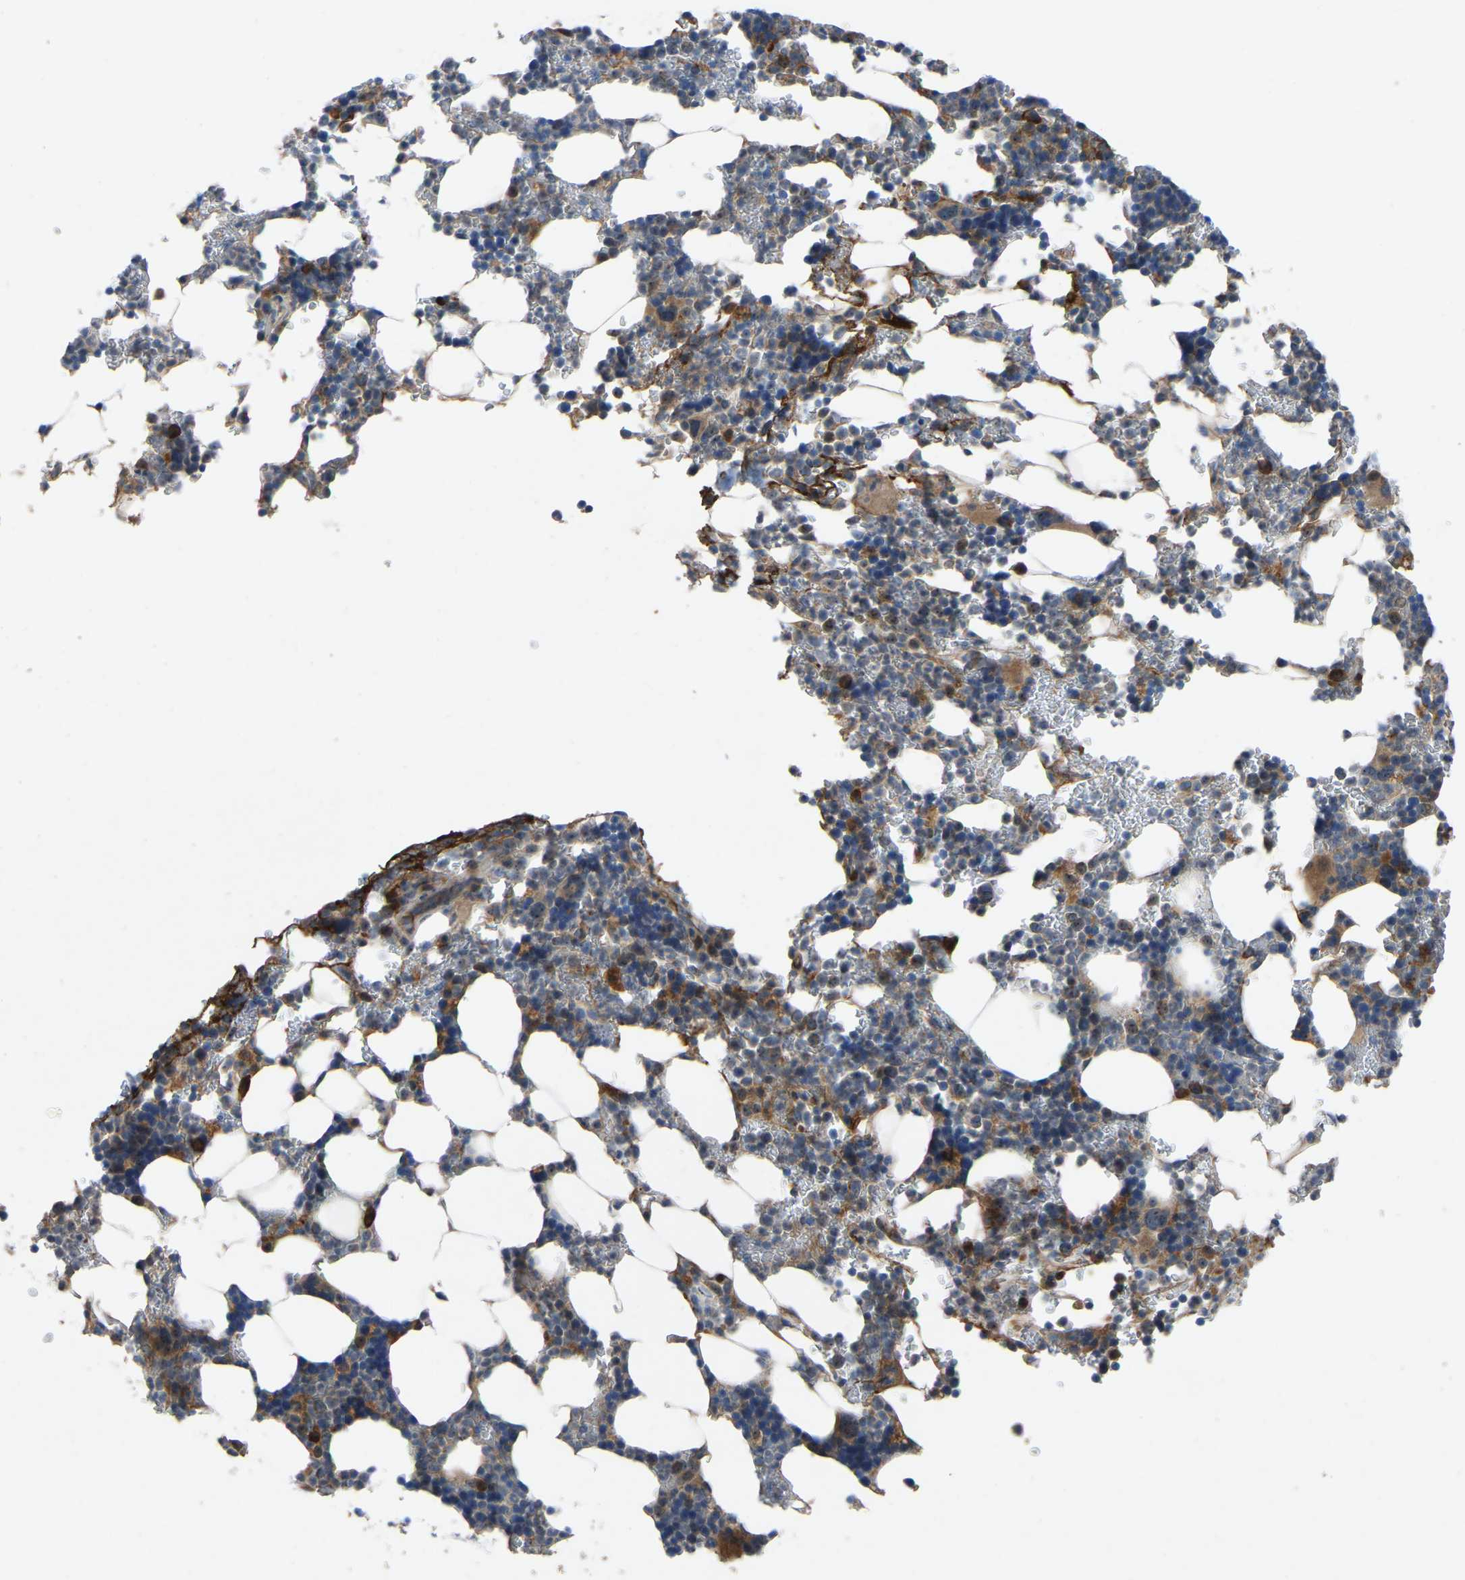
{"staining": {"intensity": "moderate", "quantity": "25%-75%", "location": "cytoplasmic/membranous"}, "tissue": "bone marrow", "cell_type": "Hematopoietic cells", "image_type": "normal", "snomed": [{"axis": "morphology", "description": "Normal tissue, NOS"}, {"axis": "topography", "description": "Bone marrow"}], "caption": "A brown stain shows moderate cytoplasmic/membranous positivity of a protein in hematopoietic cells of unremarkable human bone marrow. Immunohistochemistry stains the protein of interest in brown and the nuclei are stained blue.", "gene": "FHIT", "patient": {"sex": "female", "age": 81}}